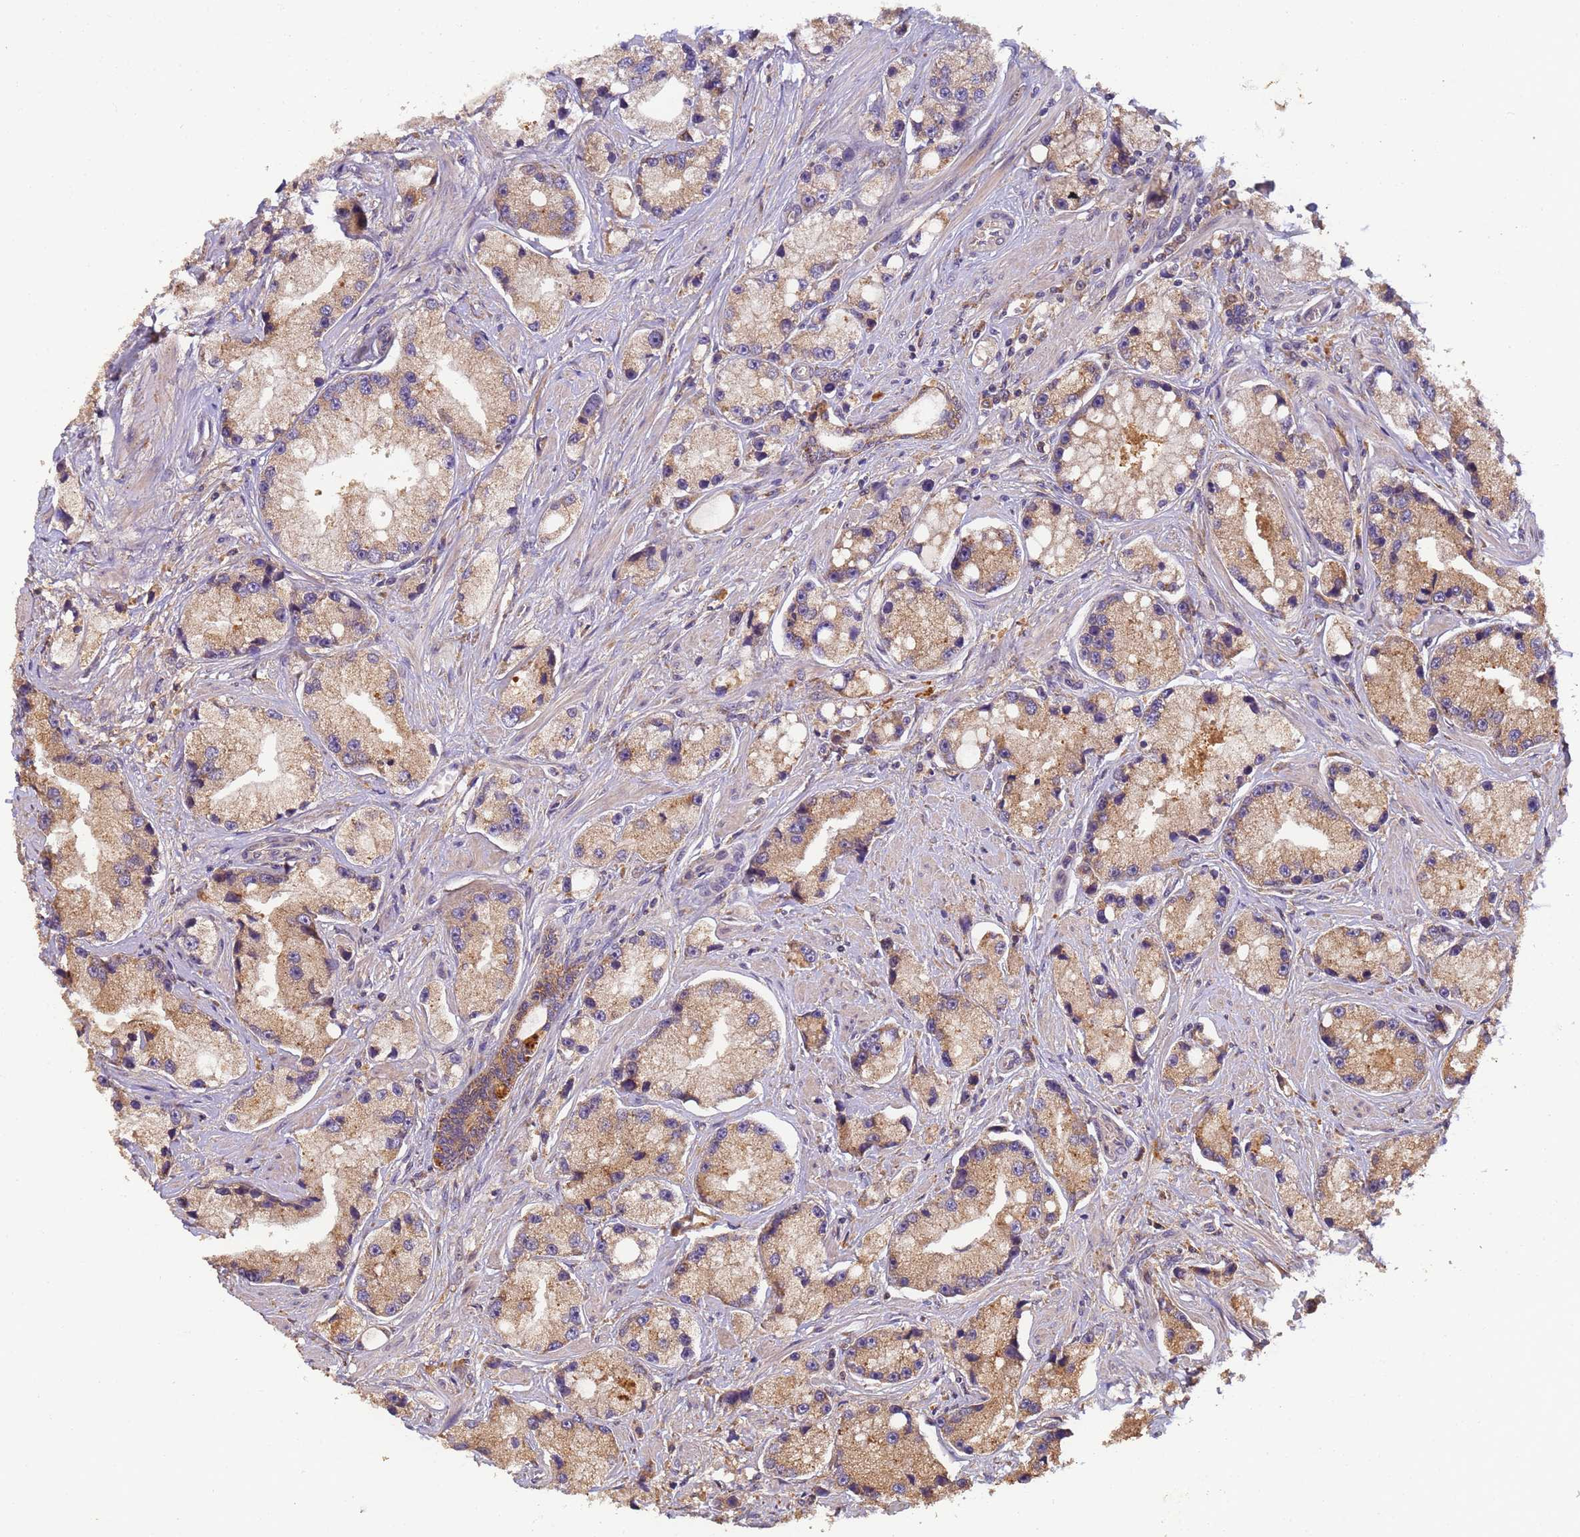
{"staining": {"intensity": "moderate", "quantity": ">75%", "location": "cytoplasmic/membranous"}, "tissue": "prostate cancer", "cell_type": "Tumor cells", "image_type": "cancer", "snomed": [{"axis": "morphology", "description": "Adenocarcinoma, High grade"}, {"axis": "topography", "description": "Prostate"}], "caption": "Protein staining displays moderate cytoplasmic/membranous expression in approximately >75% of tumor cells in prostate cancer. (DAB (3,3'-diaminobenzidine) = brown stain, brightfield microscopy at high magnification).", "gene": "TIGAR", "patient": {"sex": "male", "age": 74}}